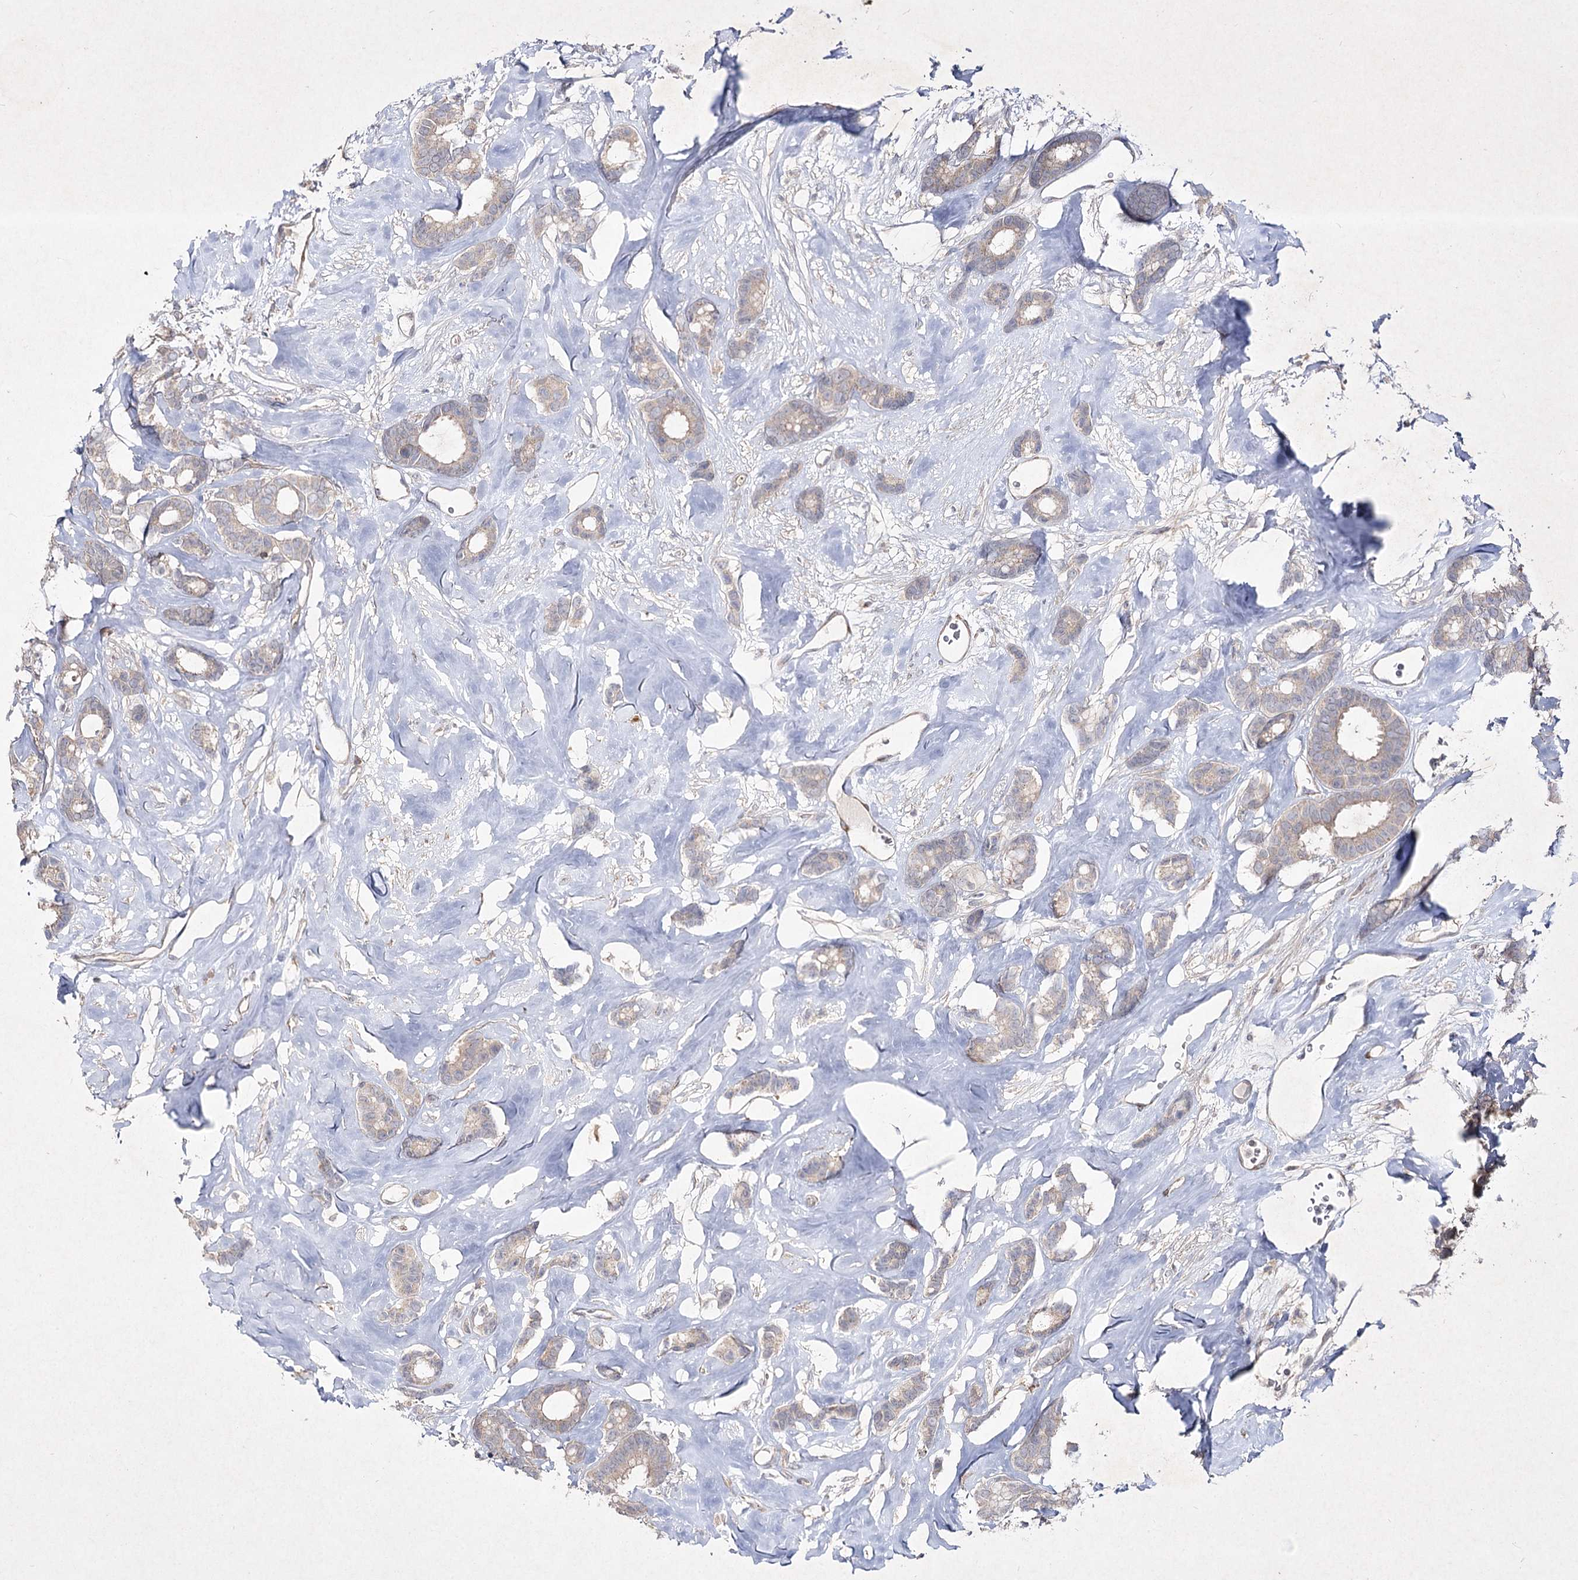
{"staining": {"intensity": "weak", "quantity": "25%-75%", "location": "cytoplasmic/membranous"}, "tissue": "breast cancer", "cell_type": "Tumor cells", "image_type": "cancer", "snomed": [{"axis": "morphology", "description": "Duct carcinoma"}, {"axis": "topography", "description": "Breast"}], "caption": "Weak cytoplasmic/membranous protein expression is identified in approximately 25%-75% of tumor cells in breast cancer (invasive ductal carcinoma).", "gene": "CIB2", "patient": {"sex": "female", "age": 87}}